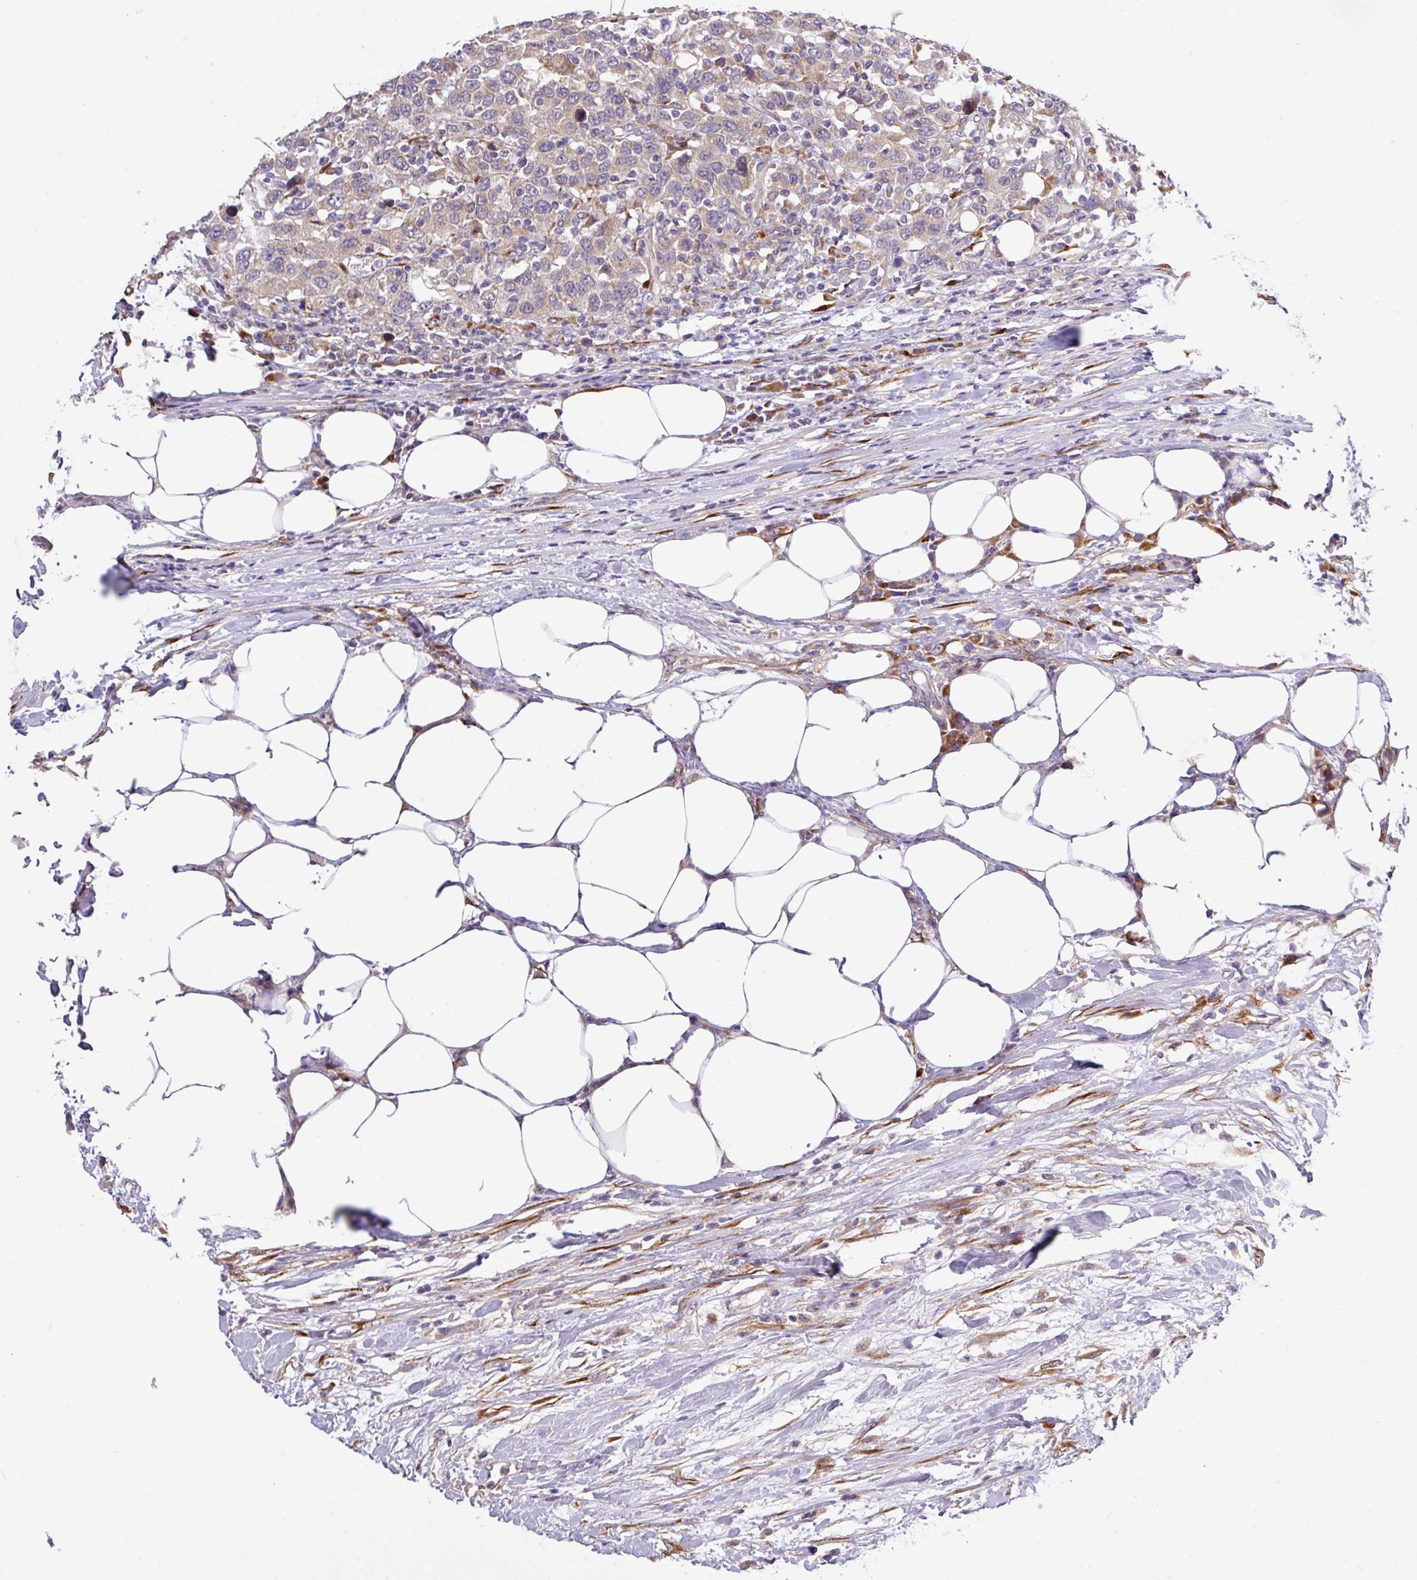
{"staining": {"intensity": "weak", "quantity": "25%-75%", "location": "cytoplasmic/membranous"}, "tissue": "urothelial cancer", "cell_type": "Tumor cells", "image_type": "cancer", "snomed": [{"axis": "morphology", "description": "Urothelial carcinoma, High grade"}, {"axis": "topography", "description": "Urinary bladder"}], "caption": "A micrograph showing weak cytoplasmic/membranous staining in approximately 25%-75% of tumor cells in urothelial carcinoma (high-grade), as visualized by brown immunohistochemical staining.", "gene": "TM2D2", "patient": {"sex": "male", "age": 61}}